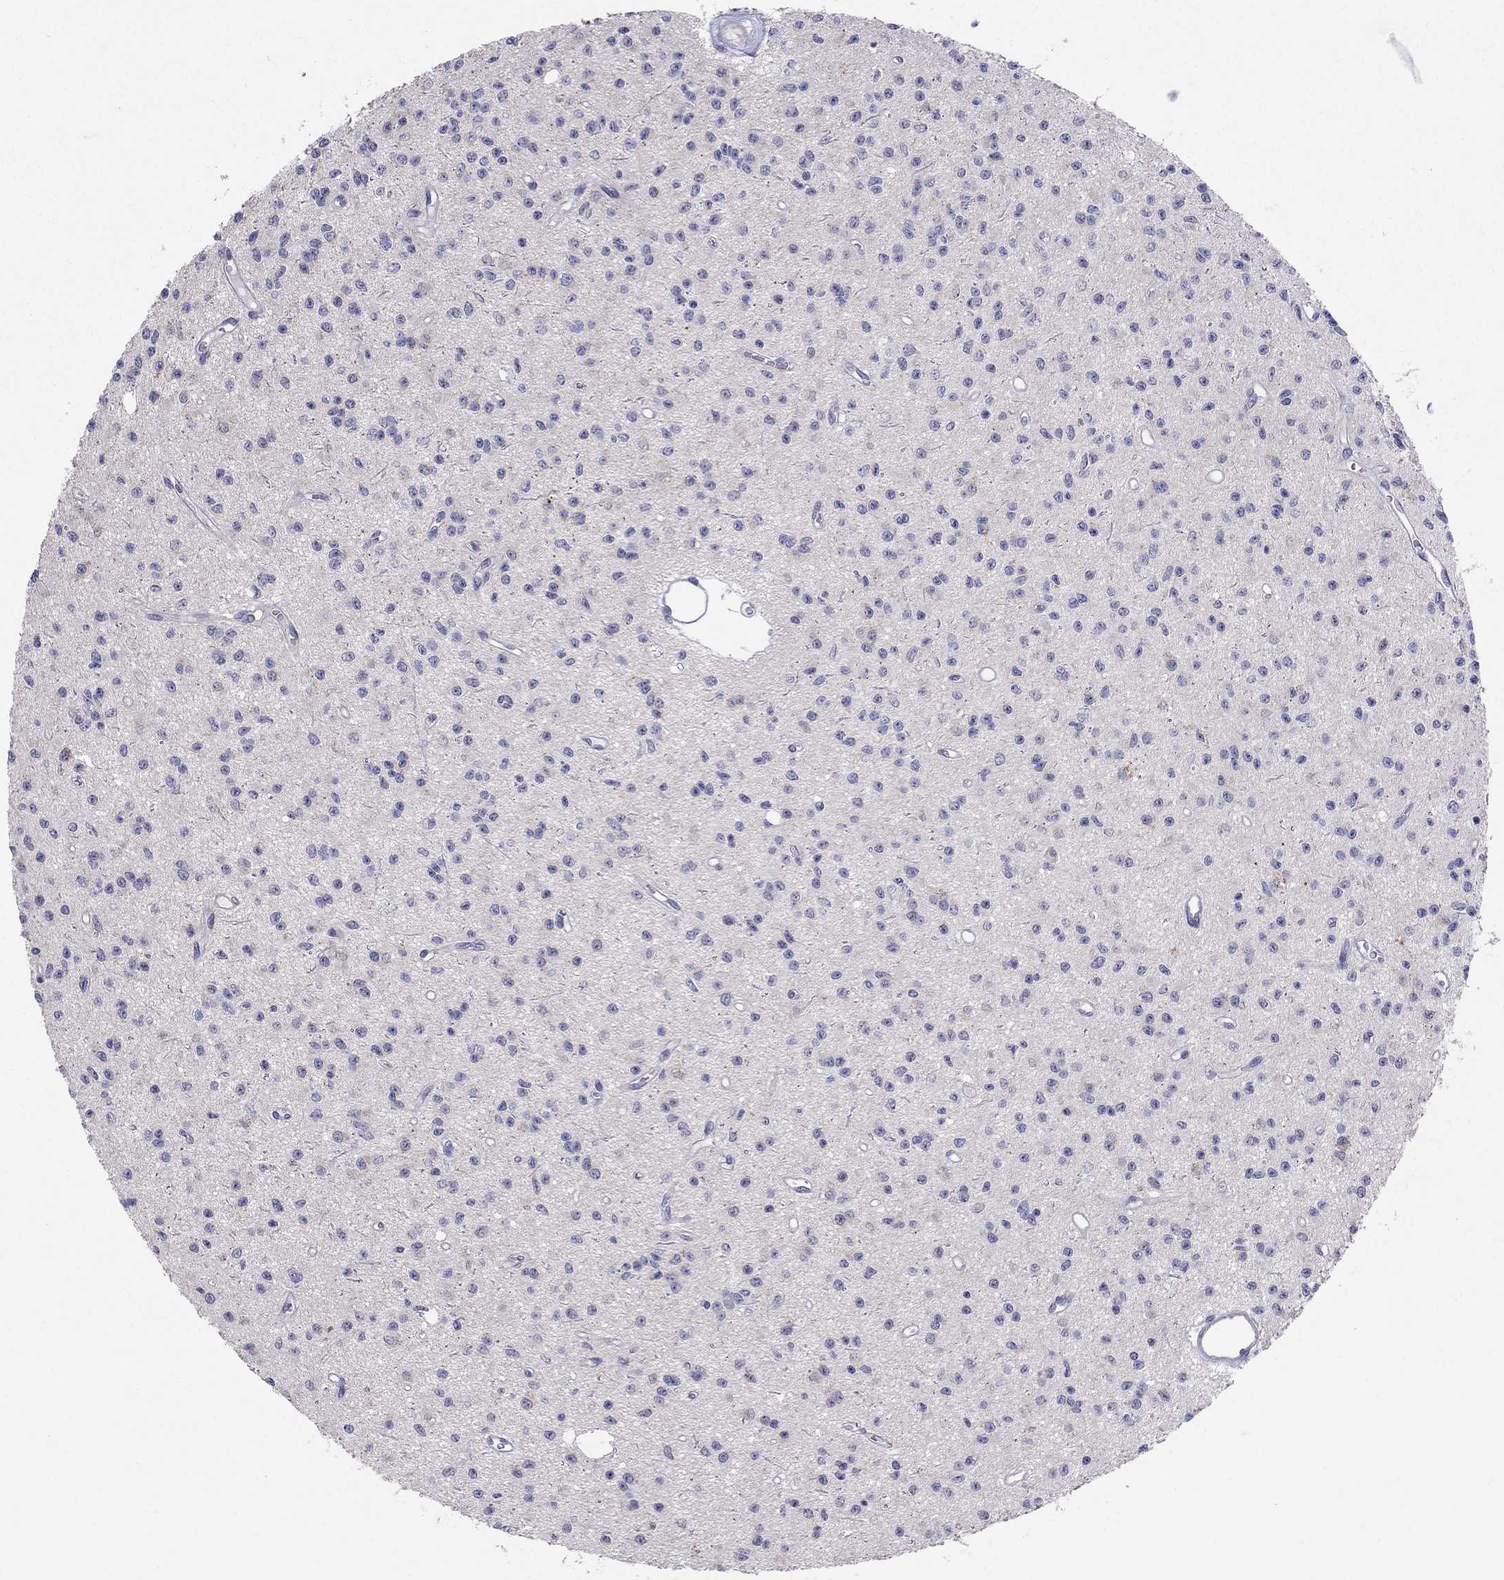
{"staining": {"intensity": "negative", "quantity": "none", "location": "none"}, "tissue": "glioma", "cell_type": "Tumor cells", "image_type": "cancer", "snomed": [{"axis": "morphology", "description": "Glioma, malignant, Low grade"}, {"axis": "topography", "description": "Brain"}], "caption": "Tumor cells show no significant protein staining in glioma.", "gene": "SYTL2", "patient": {"sex": "female", "age": 45}}